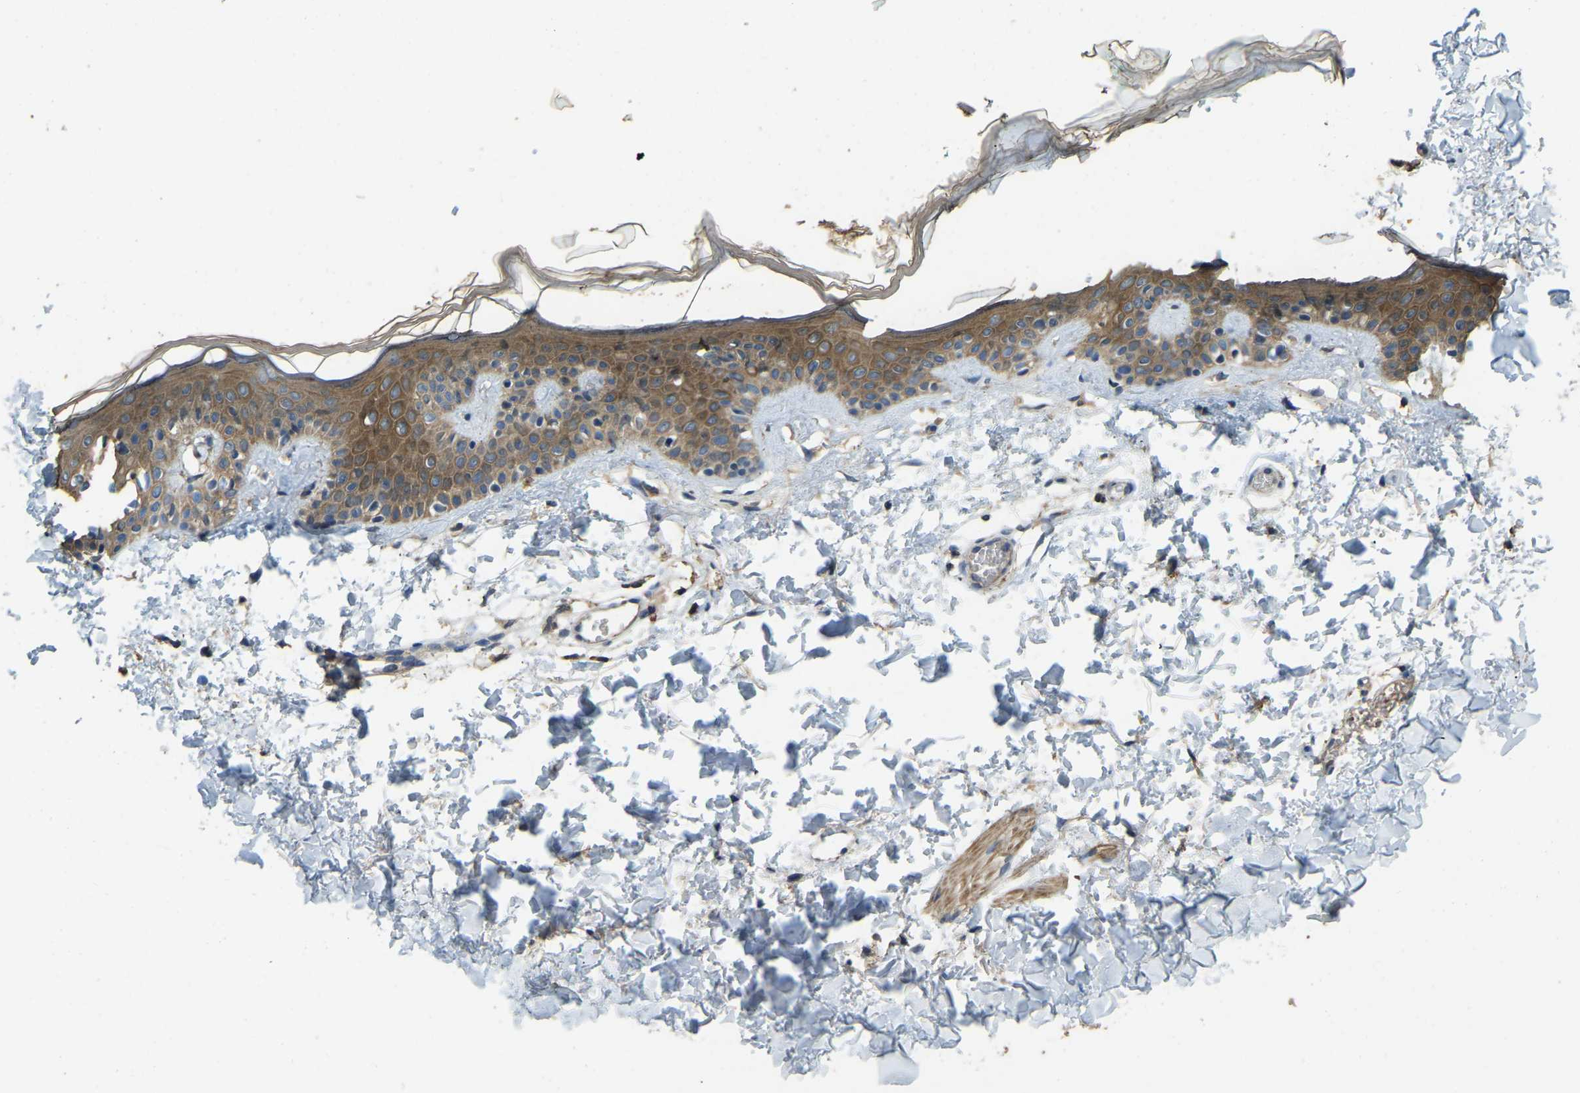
{"staining": {"intensity": "moderate", "quantity": ">75%", "location": "cytoplasmic/membranous"}, "tissue": "skin", "cell_type": "Fibroblasts", "image_type": "normal", "snomed": [{"axis": "morphology", "description": "Normal tissue, NOS"}, {"axis": "topography", "description": "Skin"}], "caption": "Immunohistochemistry (IHC) histopathology image of normal skin: skin stained using immunohistochemistry displays medium levels of moderate protein expression localized specifically in the cytoplasmic/membranous of fibroblasts, appearing as a cytoplasmic/membranous brown color.", "gene": "ATP8B1", "patient": {"sex": "male", "age": 30}}